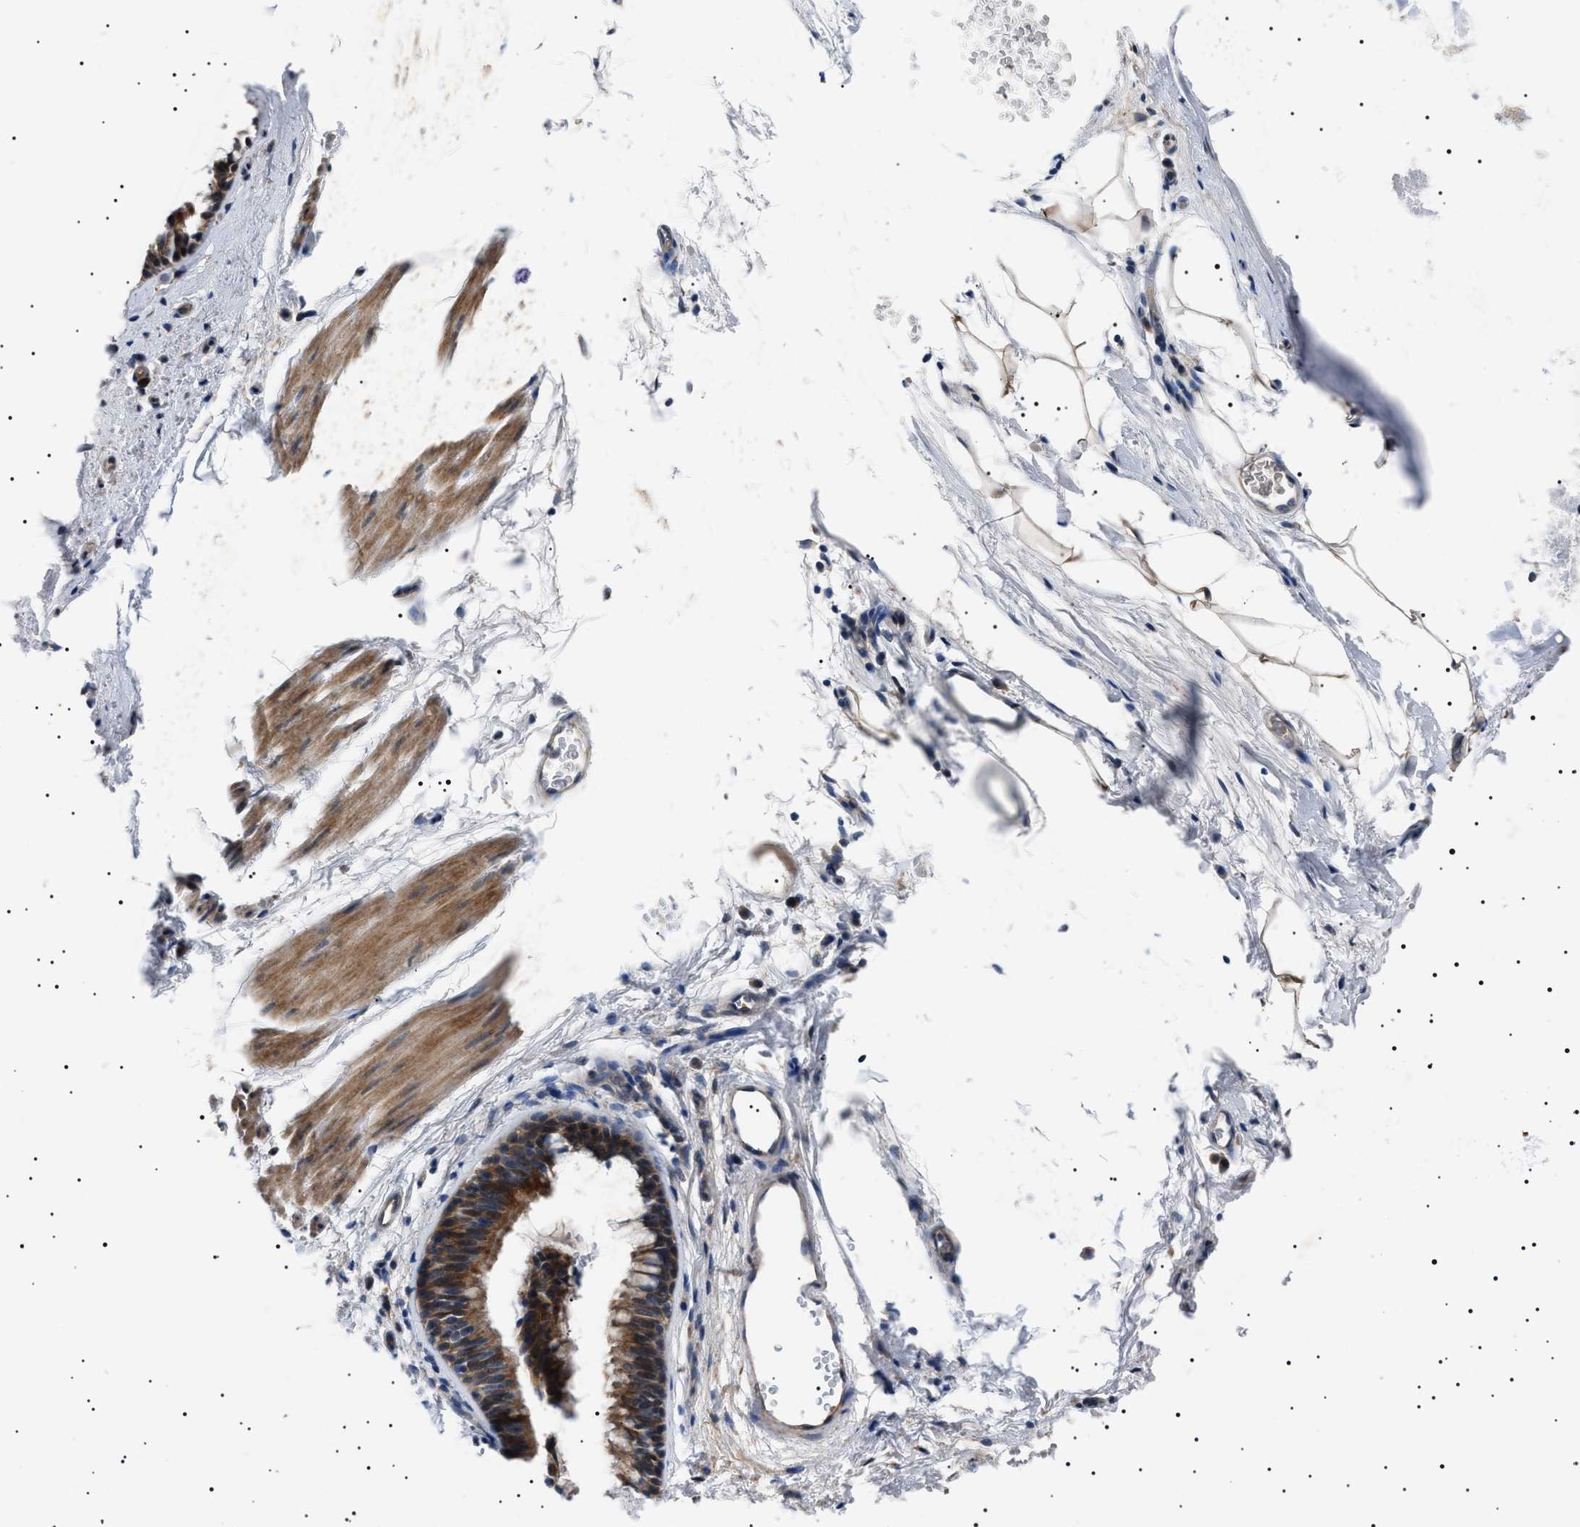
{"staining": {"intensity": "moderate", "quantity": ">75%", "location": "cytoplasmic/membranous"}, "tissue": "bronchus", "cell_type": "Respiratory epithelial cells", "image_type": "normal", "snomed": [{"axis": "morphology", "description": "Normal tissue, NOS"}, {"axis": "topography", "description": "Cartilage tissue"}, {"axis": "topography", "description": "Bronchus"}], "caption": "A histopathology image of bronchus stained for a protein shows moderate cytoplasmic/membranous brown staining in respiratory epithelial cells.", "gene": "PTRH1", "patient": {"sex": "female", "age": 53}}